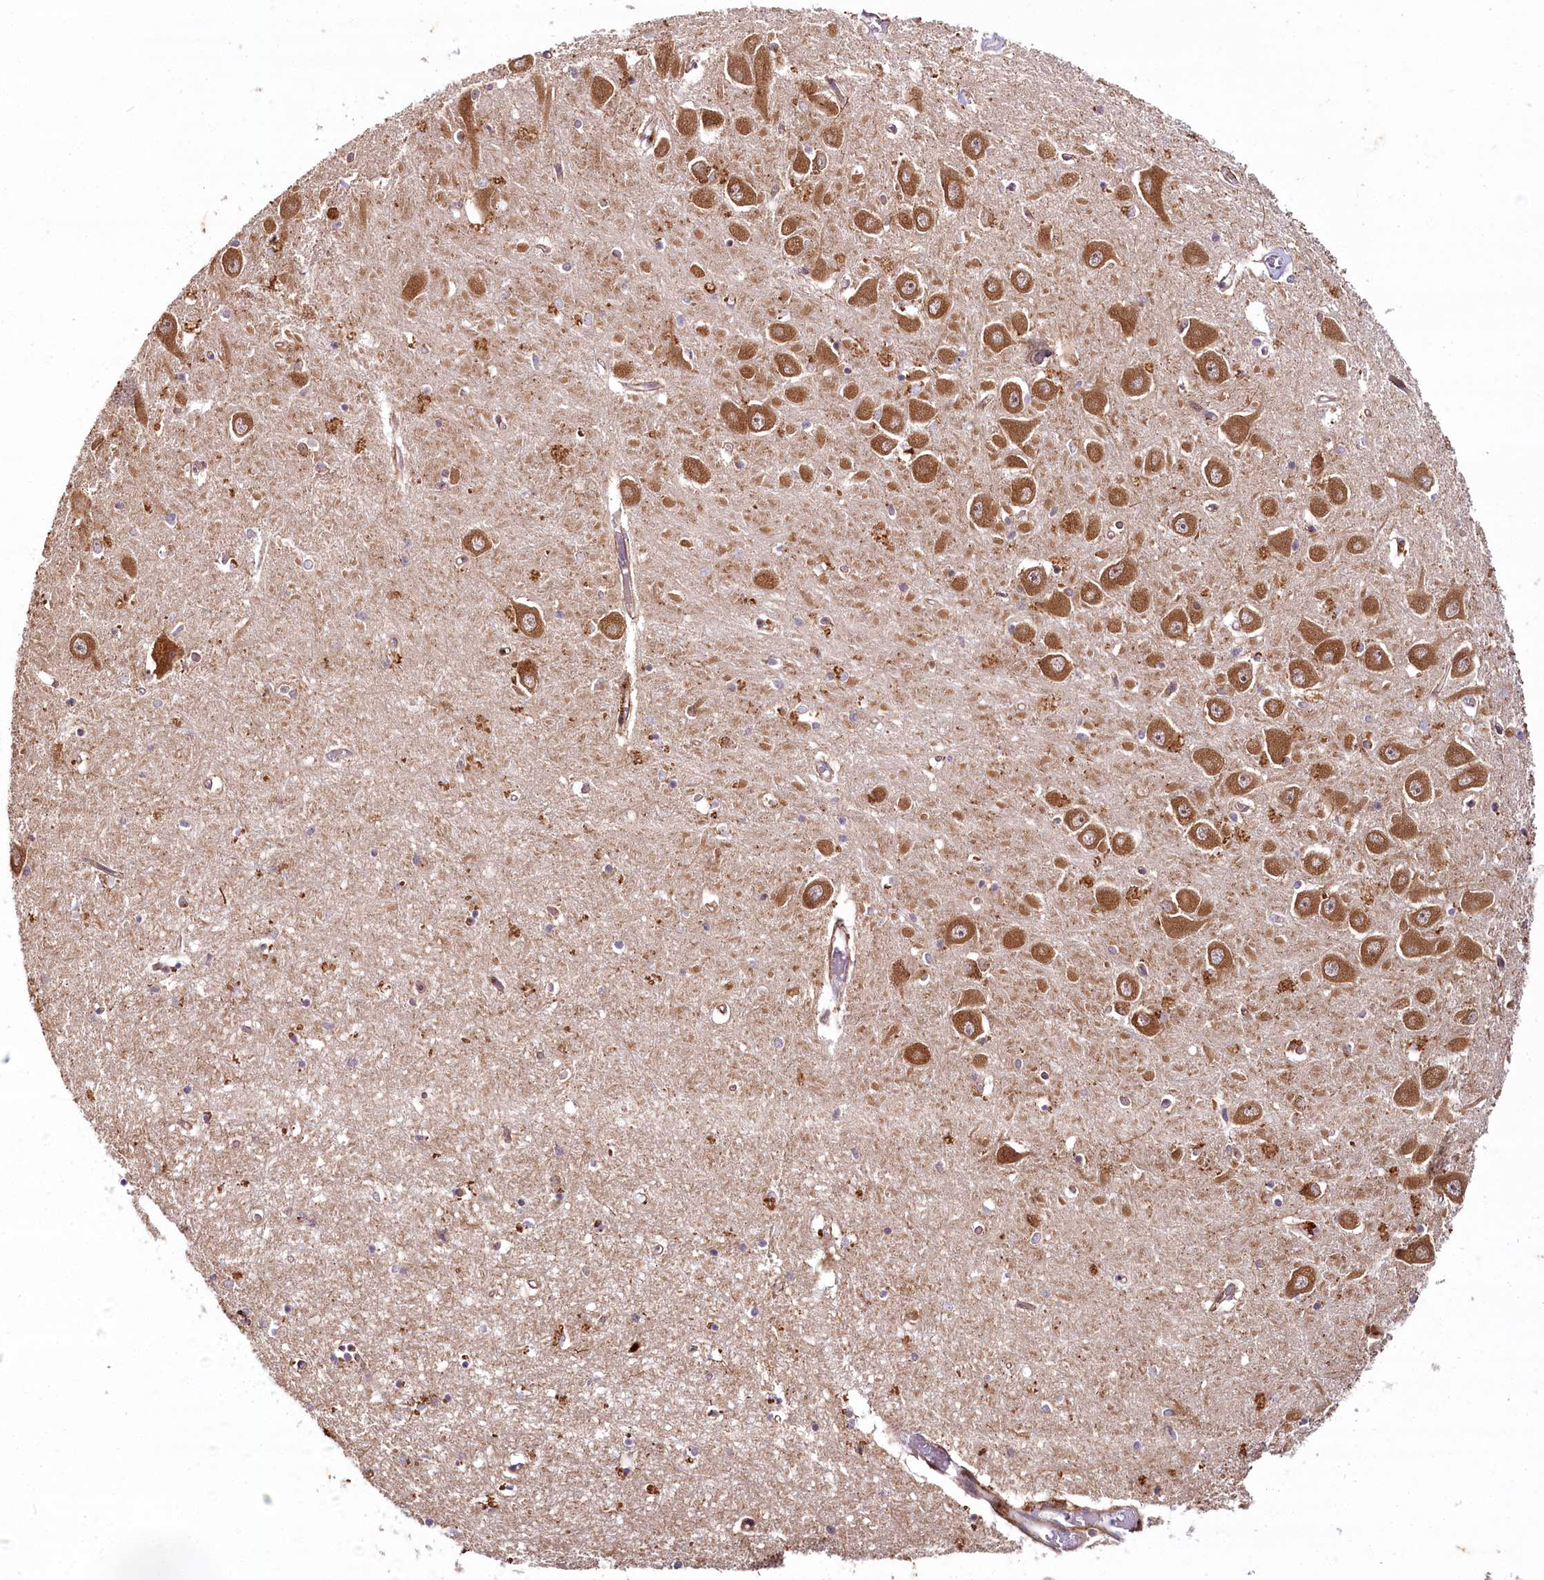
{"staining": {"intensity": "moderate", "quantity": "<25%", "location": "cytoplasmic/membranous"}, "tissue": "hippocampus", "cell_type": "Glial cells", "image_type": "normal", "snomed": [{"axis": "morphology", "description": "Normal tissue, NOS"}, {"axis": "topography", "description": "Hippocampus"}], "caption": "Immunohistochemistry (IHC) of unremarkable hippocampus shows low levels of moderate cytoplasmic/membranous staining in approximately <25% of glial cells.", "gene": "COPG1", "patient": {"sex": "male", "age": 70}}